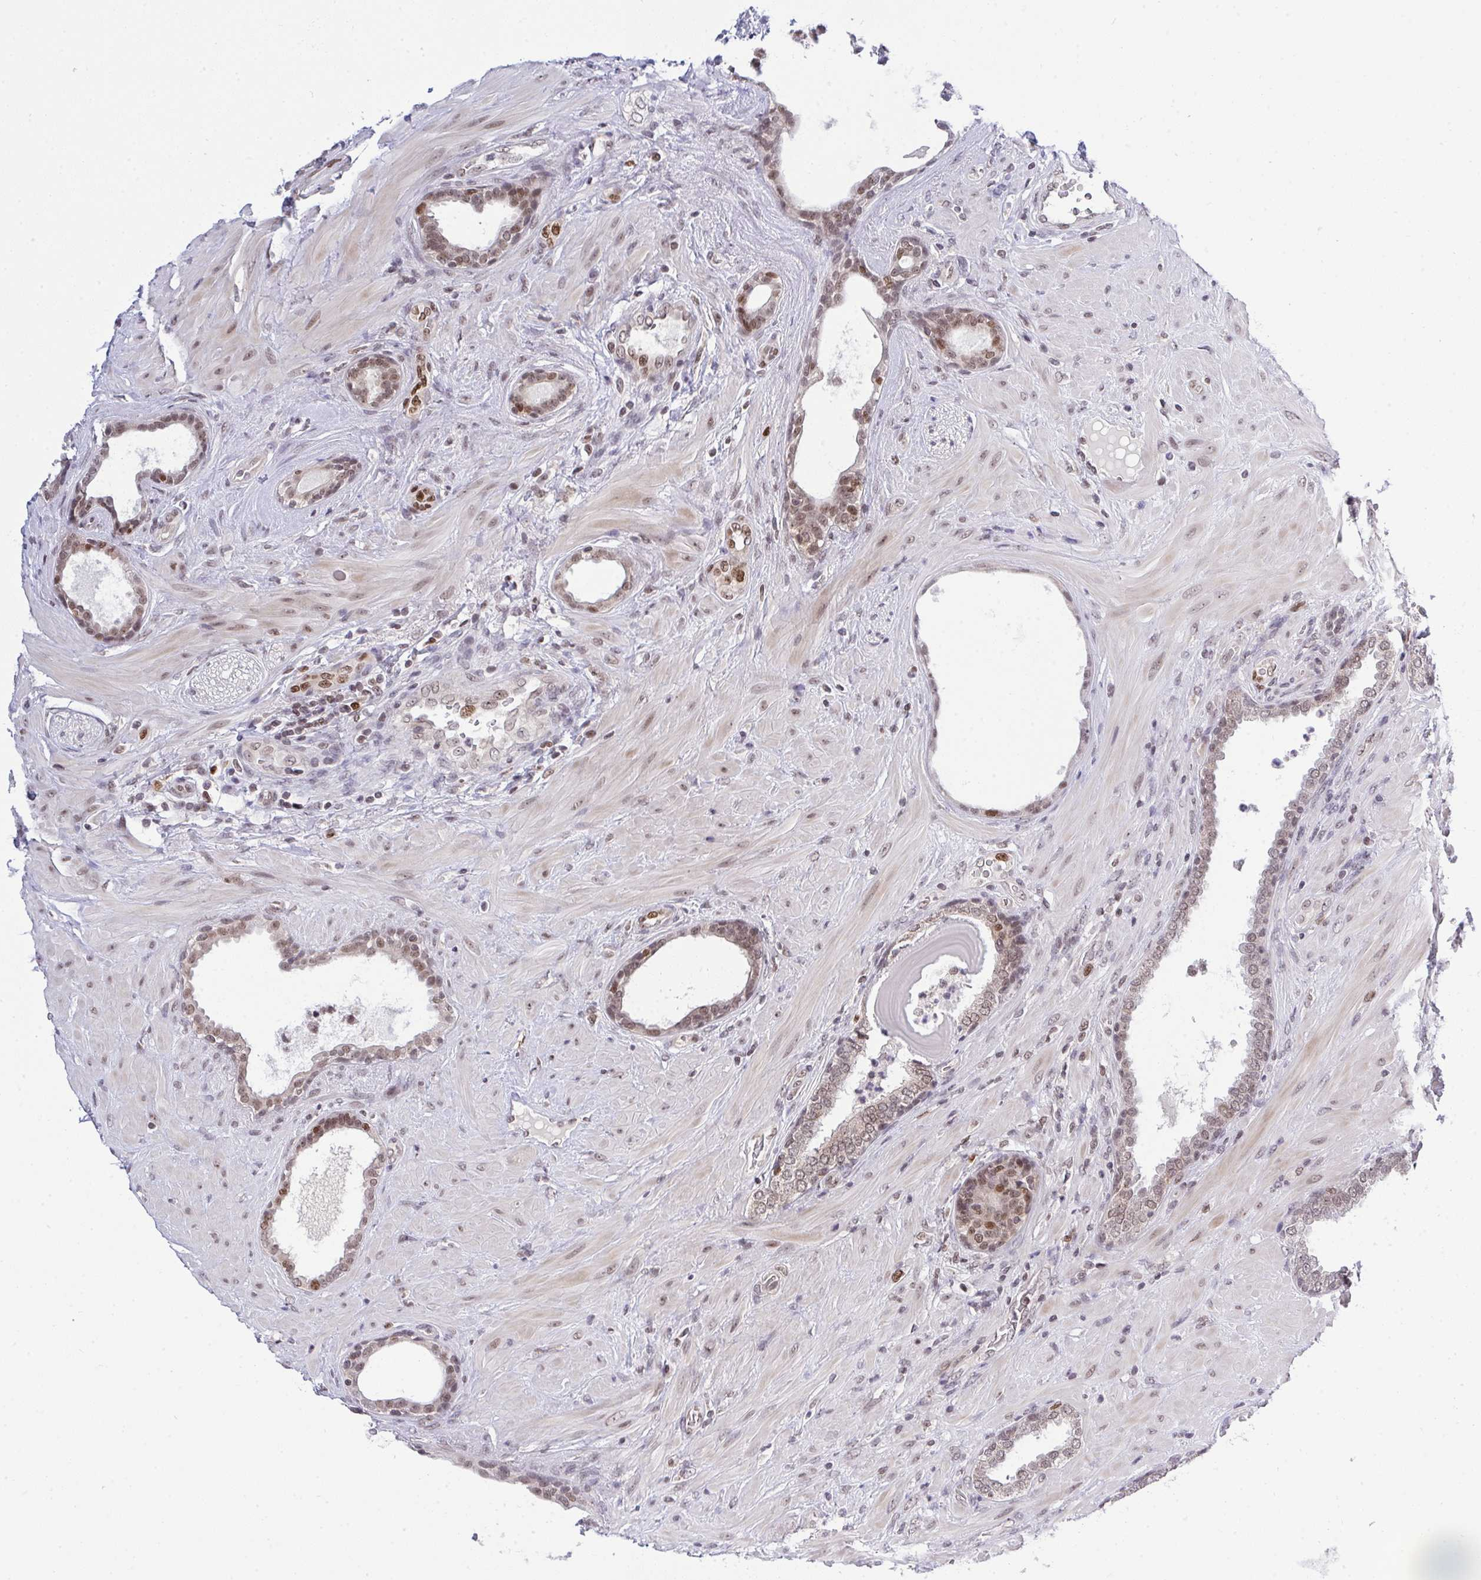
{"staining": {"intensity": "weak", "quantity": "25%-75%", "location": "nuclear"}, "tissue": "prostate cancer", "cell_type": "Tumor cells", "image_type": "cancer", "snomed": [{"axis": "morphology", "description": "Adenocarcinoma, High grade"}, {"axis": "topography", "description": "Prostate"}], "caption": "Tumor cells demonstrate low levels of weak nuclear staining in about 25%-75% of cells in human prostate high-grade adenocarcinoma.", "gene": "RFC4", "patient": {"sex": "male", "age": 62}}